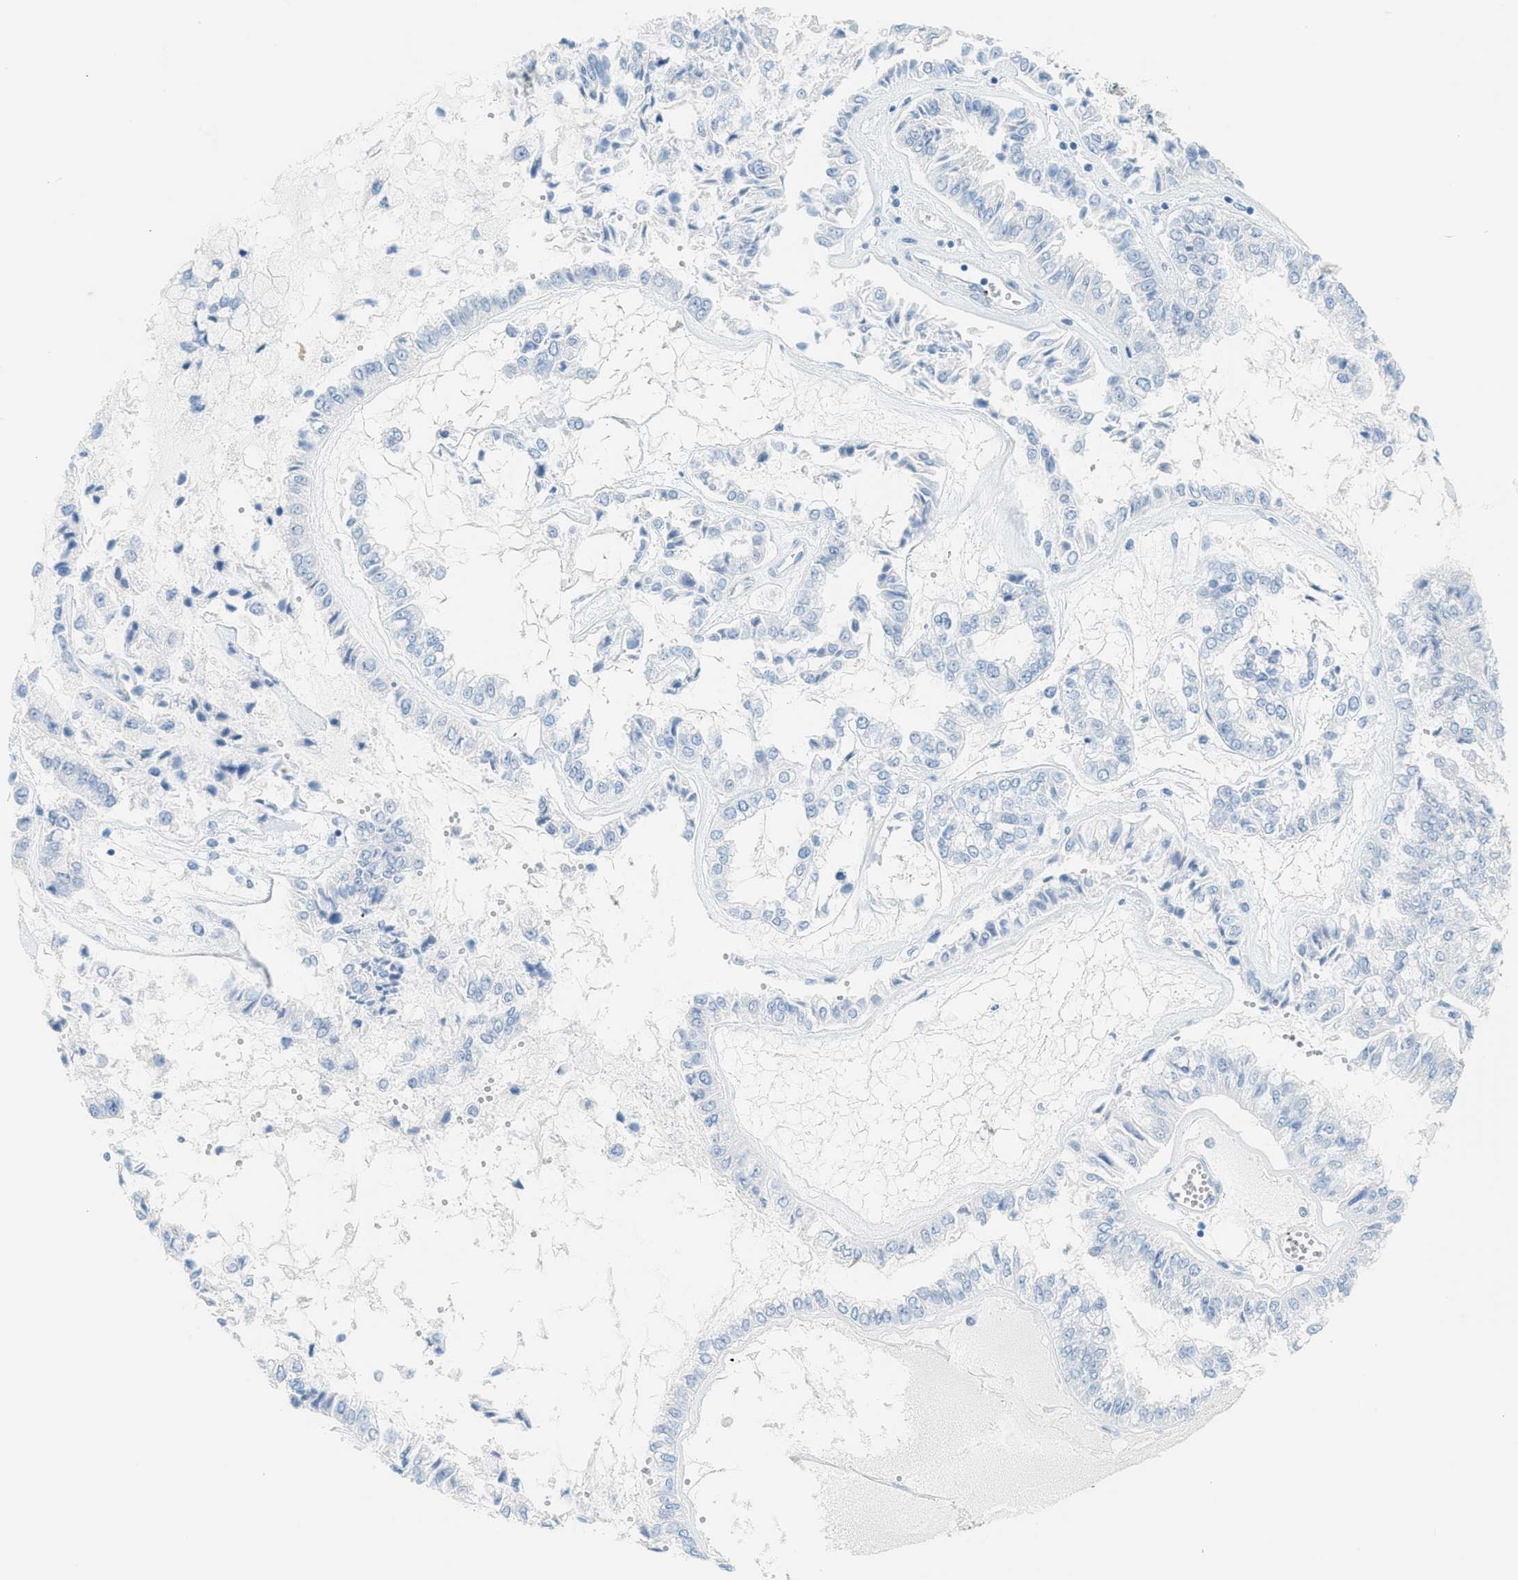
{"staining": {"intensity": "negative", "quantity": "none", "location": "none"}, "tissue": "liver cancer", "cell_type": "Tumor cells", "image_type": "cancer", "snomed": [{"axis": "morphology", "description": "Cholangiocarcinoma"}, {"axis": "topography", "description": "Liver"}], "caption": "Tumor cells are negative for protein expression in human liver cancer. (DAB (3,3'-diaminobenzidine) IHC with hematoxylin counter stain).", "gene": "PPBP", "patient": {"sex": "female", "age": 79}}